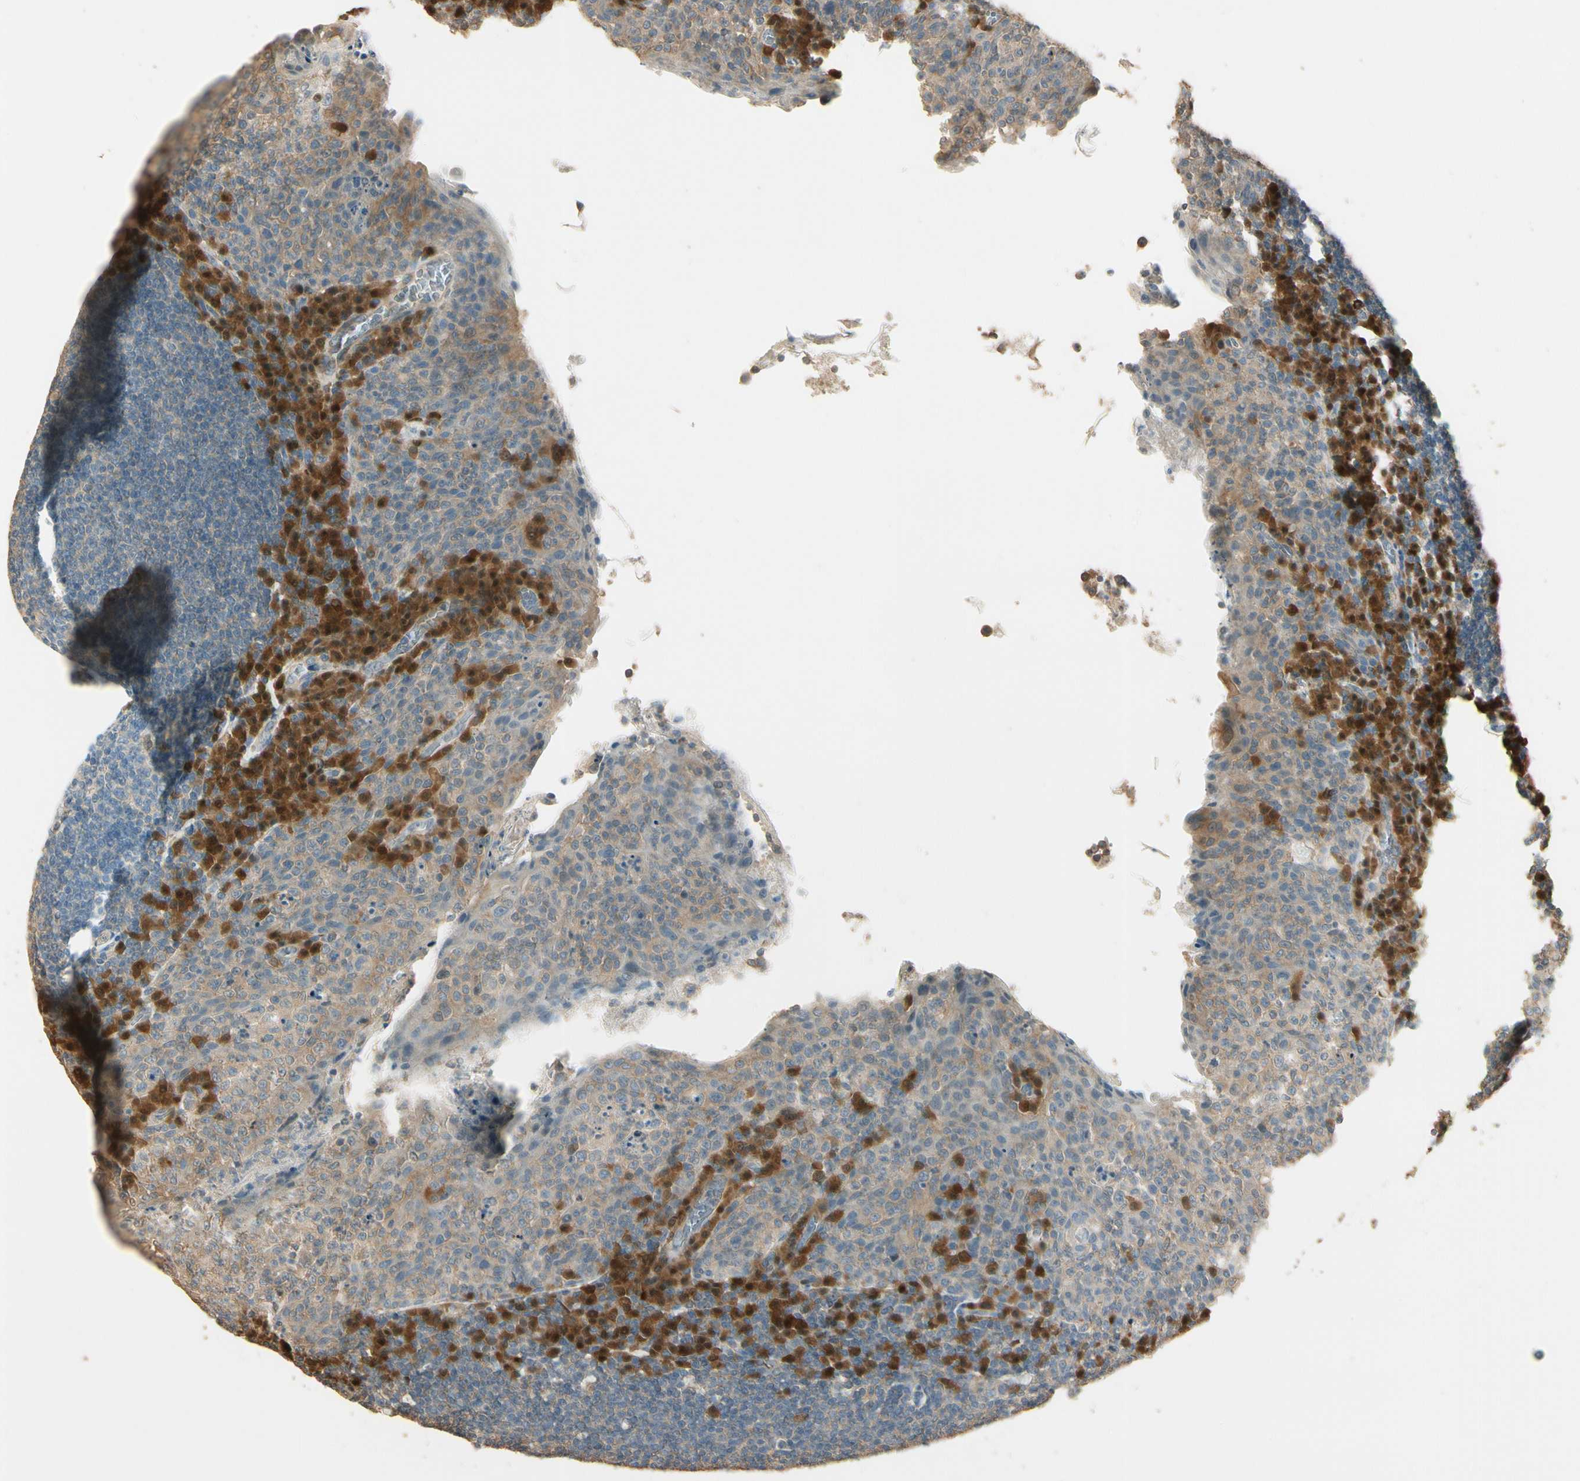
{"staining": {"intensity": "moderate", "quantity": "25%-75%", "location": "cytoplasmic/membranous"}, "tissue": "tonsil", "cell_type": "Germinal center cells", "image_type": "normal", "snomed": [{"axis": "morphology", "description": "Normal tissue, NOS"}, {"axis": "topography", "description": "Tonsil"}], "caption": "Immunohistochemical staining of normal human tonsil reveals medium levels of moderate cytoplasmic/membranous expression in approximately 25%-75% of germinal center cells.", "gene": "PLXNA1", "patient": {"sex": "male", "age": 17}}